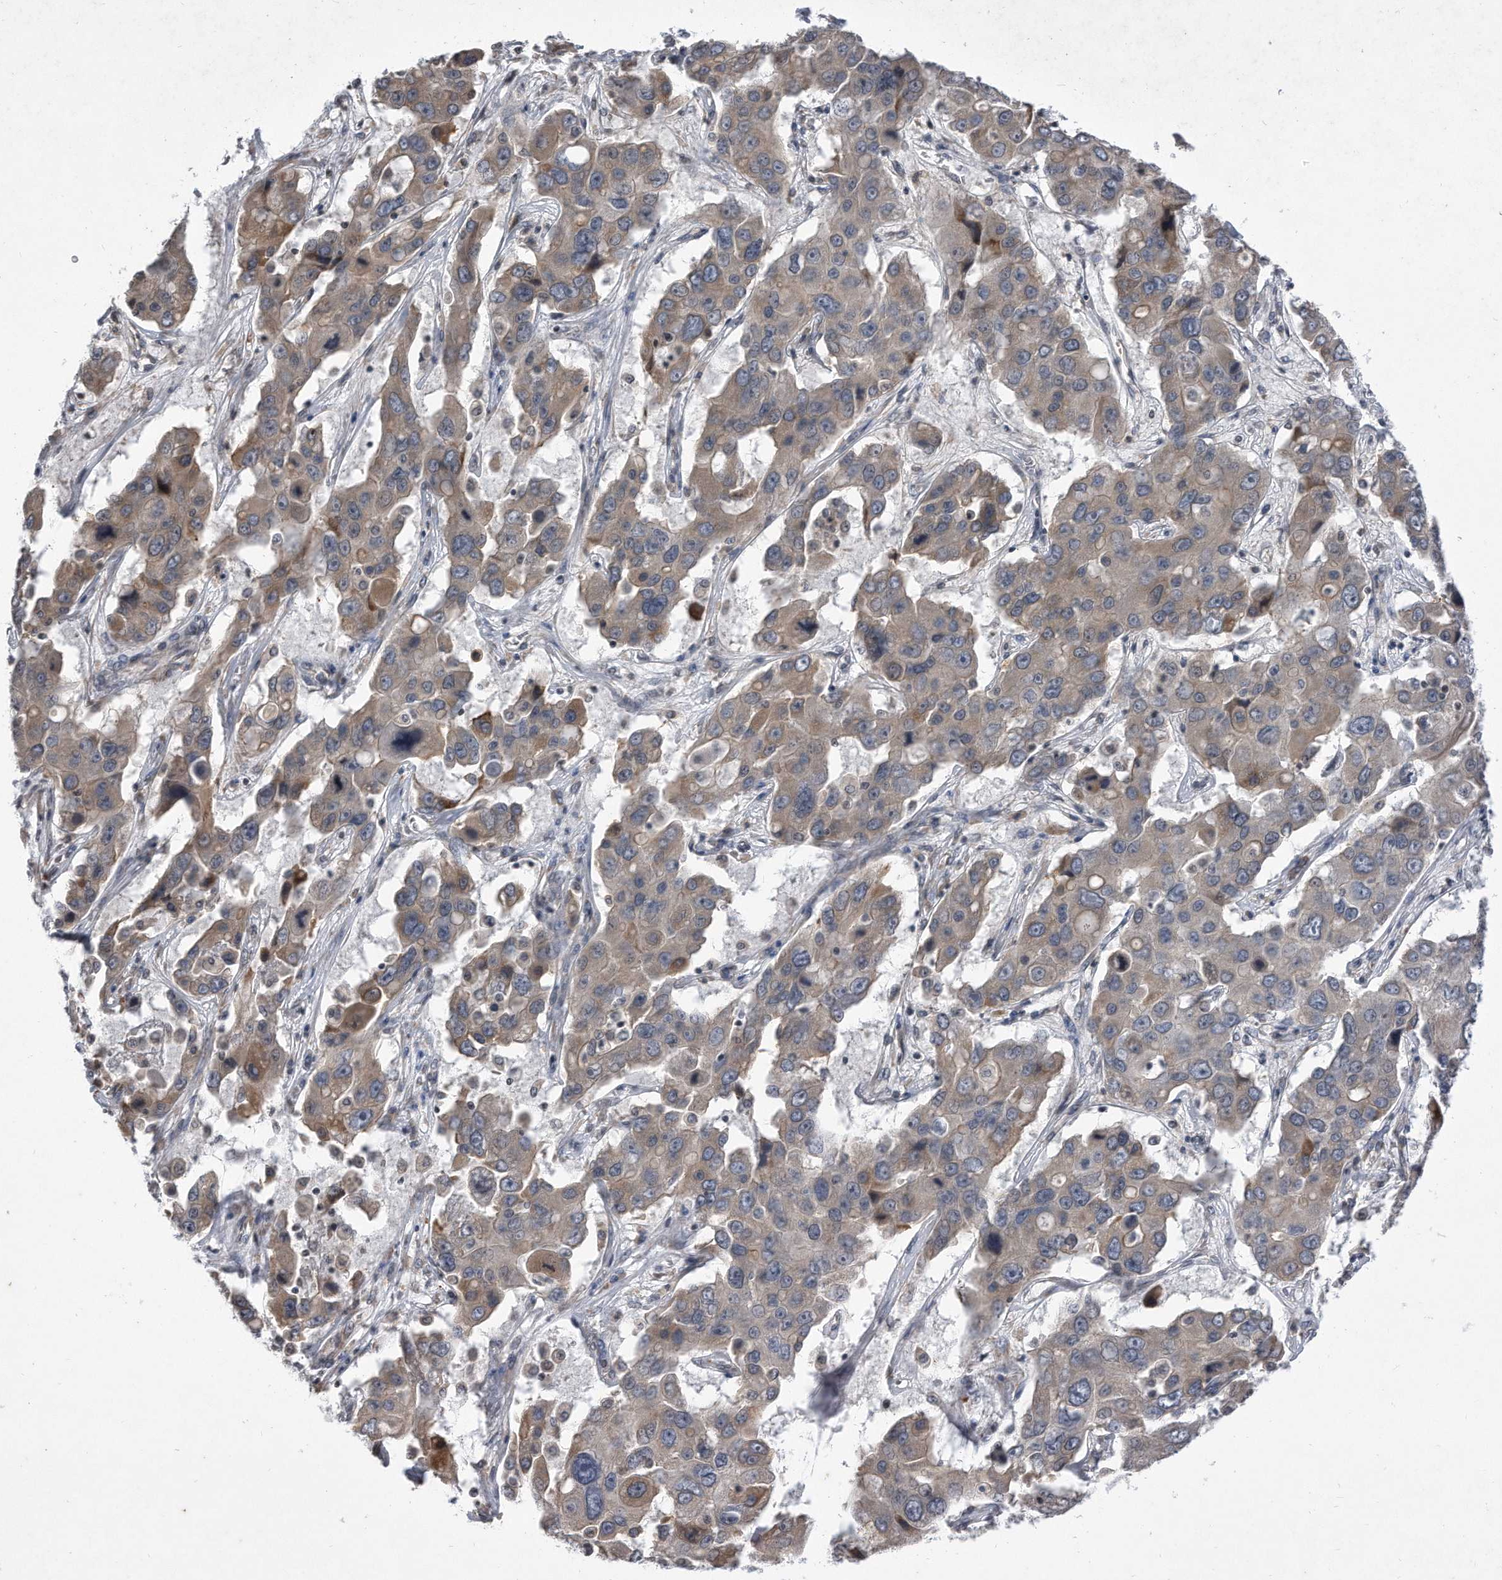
{"staining": {"intensity": "moderate", "quantity": "<25%", "location": "nuclear"}, "tissue": "liver cancer", "cell_type": "Tumor cells", "image_type": "cancer", "snomed": [{"axis": "morphology", "description": "Cholangiocarcinoma"}, {"axis": "topography", "description": "Liver"}], "caption": "This micrograph shows liver cancer (cholangiocarcinoma) stained with IHC to label a protein in brown. The nuclear of tumor cells show moderate positivity for the protein. Nuclei are counter-stained blue.", "gene": "DAB1", "patient": {"sex": "male", "age": 67}}